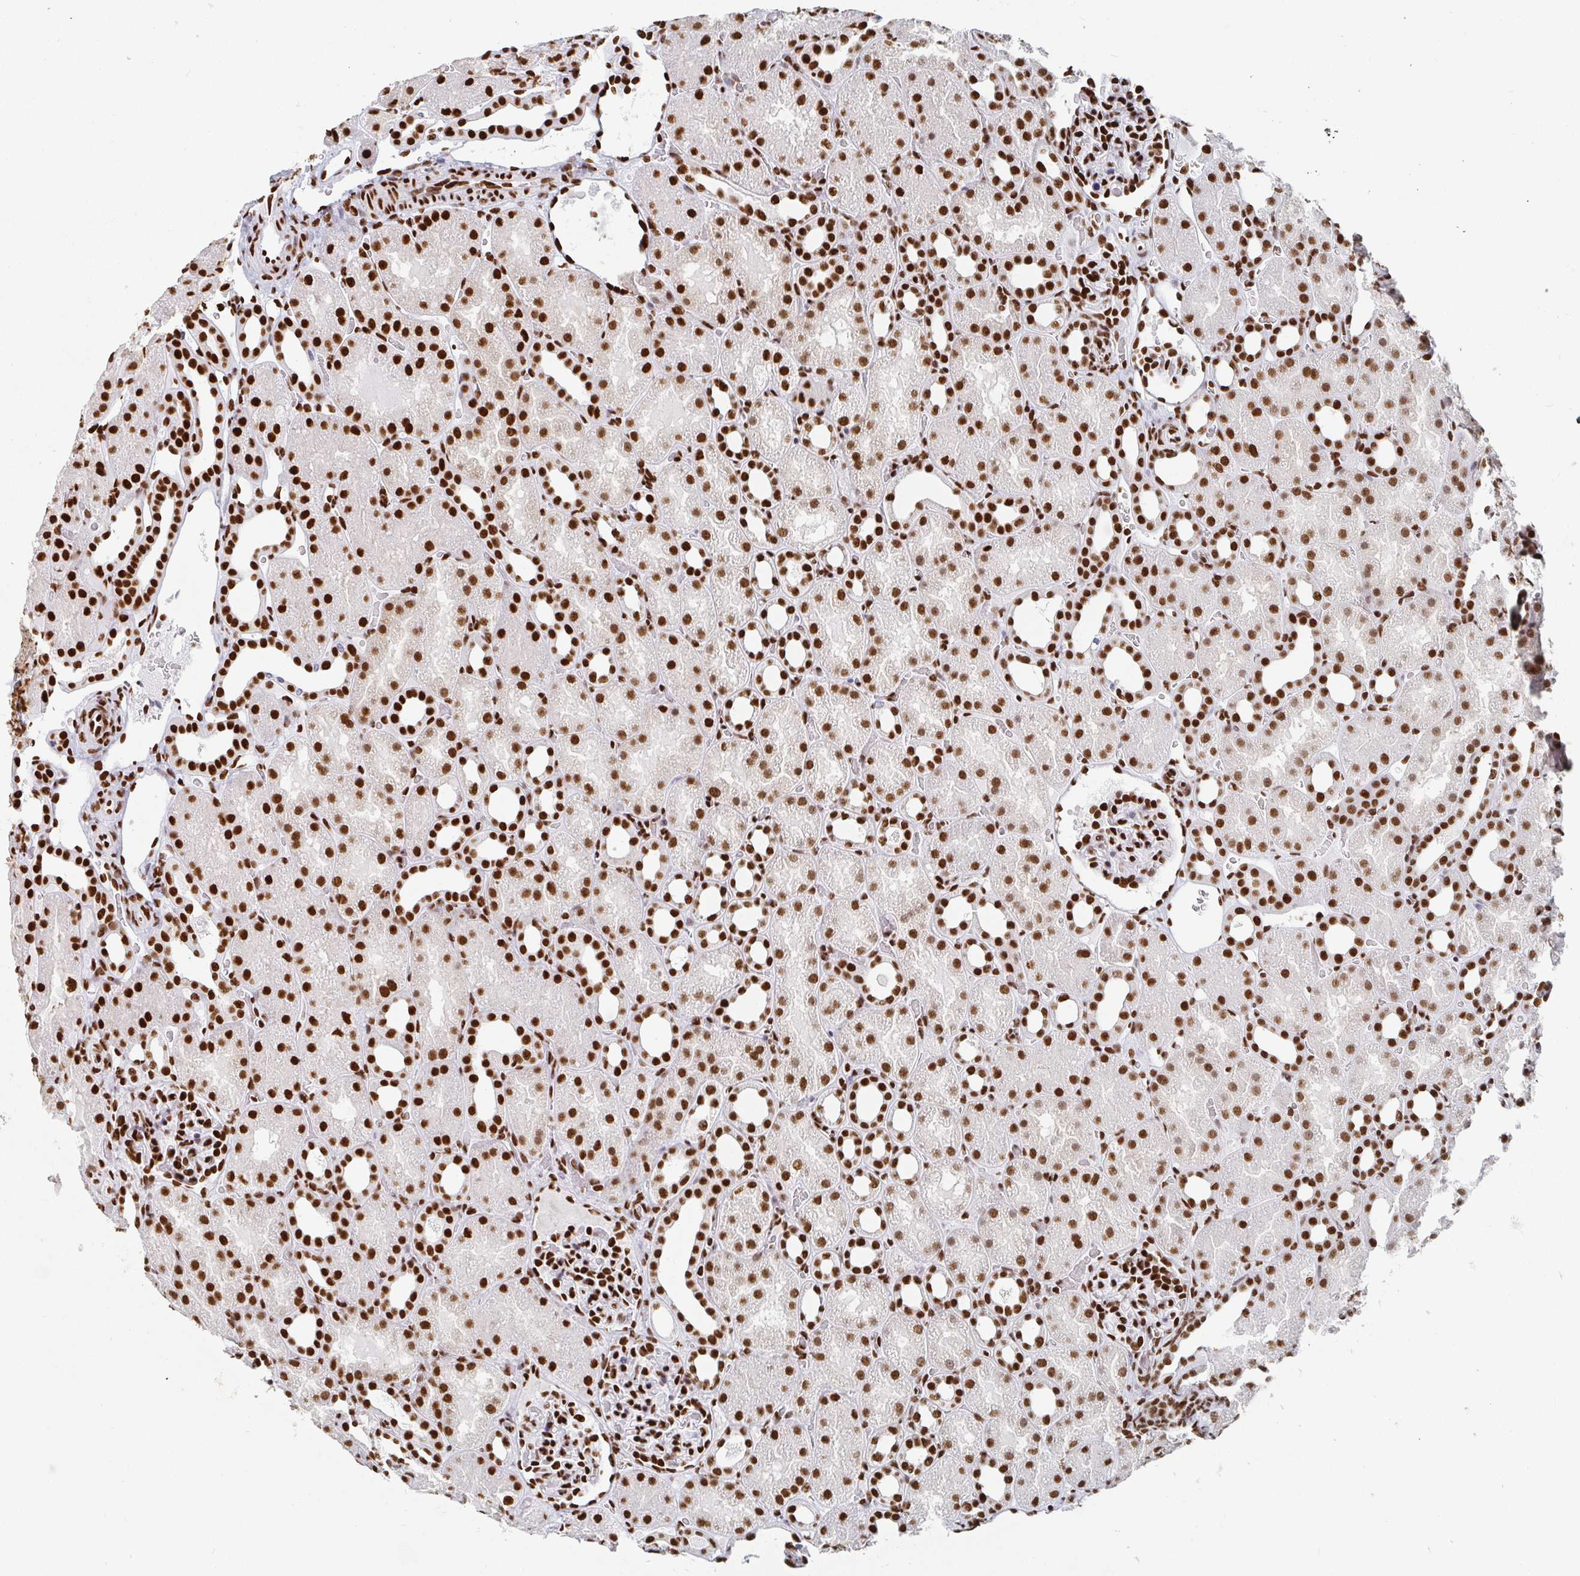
{"staining": {"intensity": "strong", "quantity": ">75%", "location": "nuclear"}, "tissue": "kidney", "cell_type": "Cells in glomeruli", "image_type": "normal", "snomed": [{"axis": "morphology", "description": "Normal tissue, NOS"}, {"axis": "topography", "description": "Kidney"}], "caption": "Immunohistochemistry micrograph of unremarkable human kidney stained for a protein (brown), which demonstrates high levels of strong nuclear expression in about >75% of cells in glomeruli.", "gene": "EWSR1", "patient": {"sex": "male", "age": 2}}